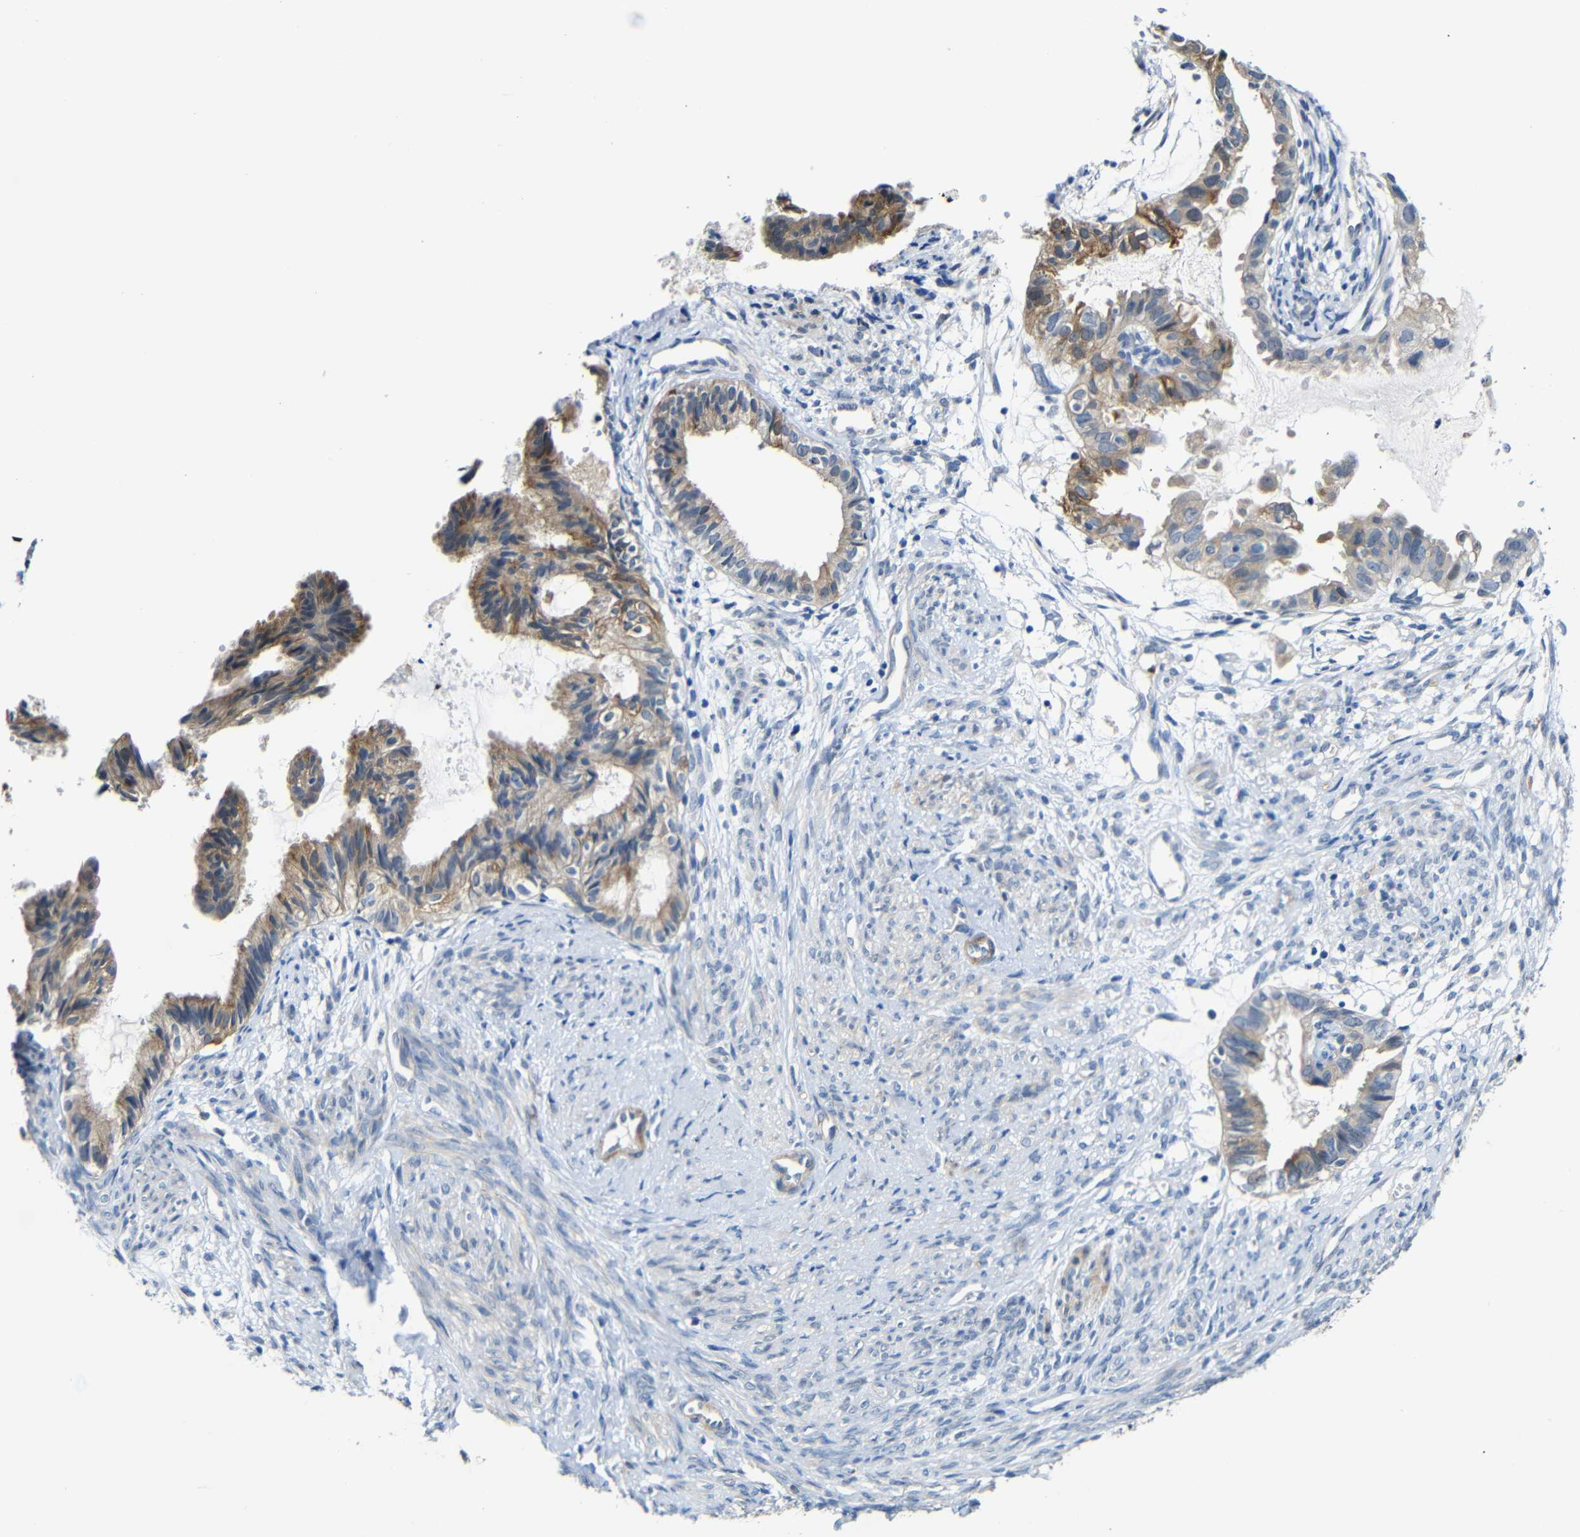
{"staining": {"intensity": "moderate", "quantity": "25%-75%", "location": "cytoplasmic/membranous"}, "tissue": "cervical cancer", "cell_type": "Tumor cells", "image_type": "cancer", "snomed": [{"axis": "morphology", "description": "Normal tissue, NOS"}, {"axis": "morphology", "description": "Adenocarcinoma, NOS"}, {"axis": "topography", "description": "Cervix"}, {"axis": "topography", "description": "Endometrium"}], "caption": "Tumor cells demonstrate medium levels of moderate cytoplasmic/membranous positivity in approximately 25%-75% of cells in human adenocarcinoma (cervical).", "gene": "STBD1", "patient": {"sex": "female", "age": 86}}